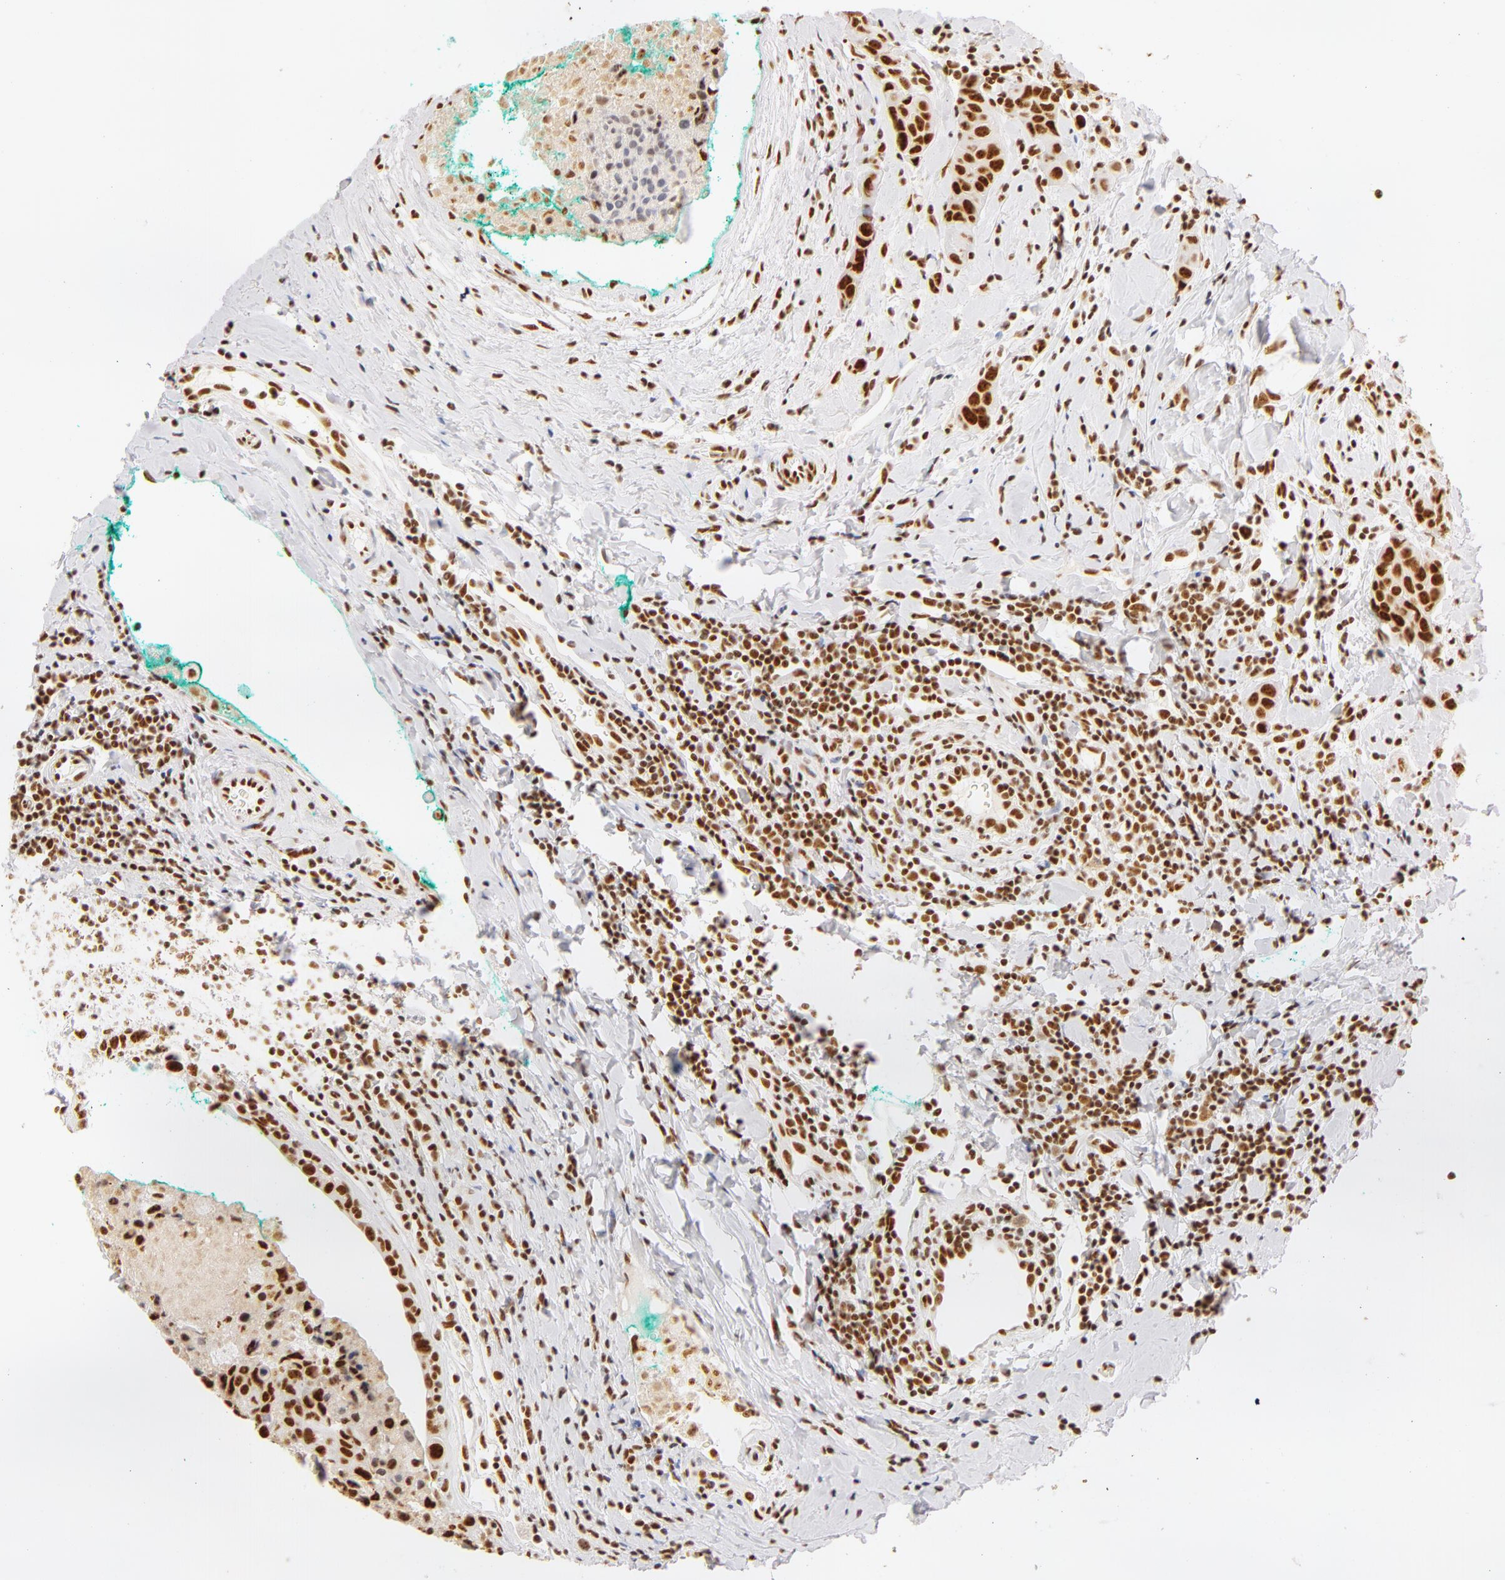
{"staining": {"intensity": "moderate", "quantity": ">75%", "location": "nuclear"}, "tissue": "breast cancer", "cell_type": "Tumor cells", "image_type": "cancer", "snomed": [{"axis": "morphology", "description": "Duct carcinoma"}, {"axis": "topography", "description": "Breast"}], "caption": "Immunohistochemistry of human breast cancer demonstrates medium levels of moderate nuclear staining in about >75% of tumor cells.", "gene": "RBM39", "patient": {"sex": "female", "age": 24}}